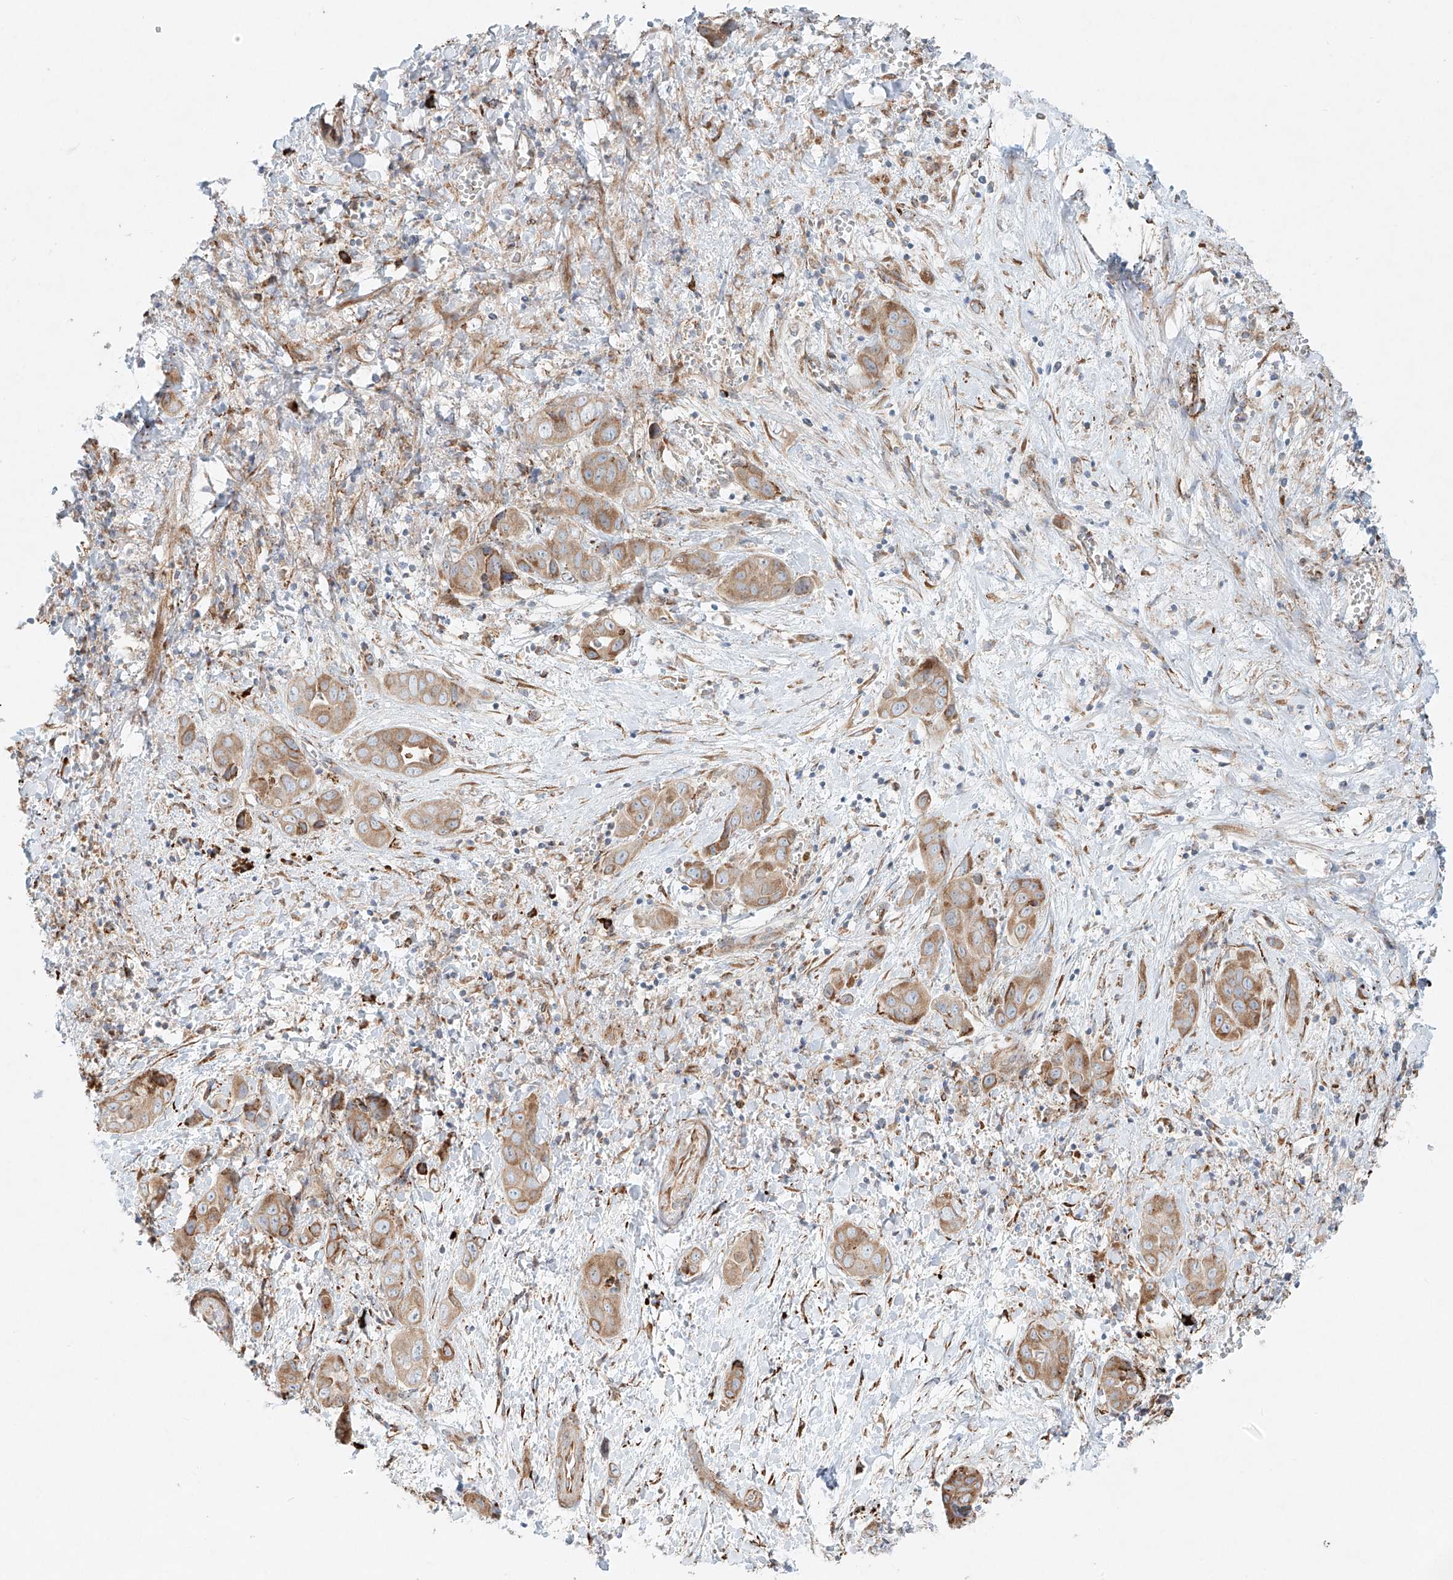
{"staining": {"intensity": "moderate", "quantity": ">75%", "location": "cytoplasmic/membranous"}, "tissue": "liver cancer", "cell_type": "Tumor cells", "image_type": "cancer", "snomed": [{"axis": "morphology", "description": "Cholangiocarcinoma"}, {"axis": "topography", "description": "Liver"}], "caption": "Approximately >75% of tumor cells in human liver cholangiocarcinoma show moderate cytoplasmic/membranous protein expression as visualized by brown immunohistochemical staining.", "gene": "EIPR1", "patient": {"sex": "female", "age": 52}}